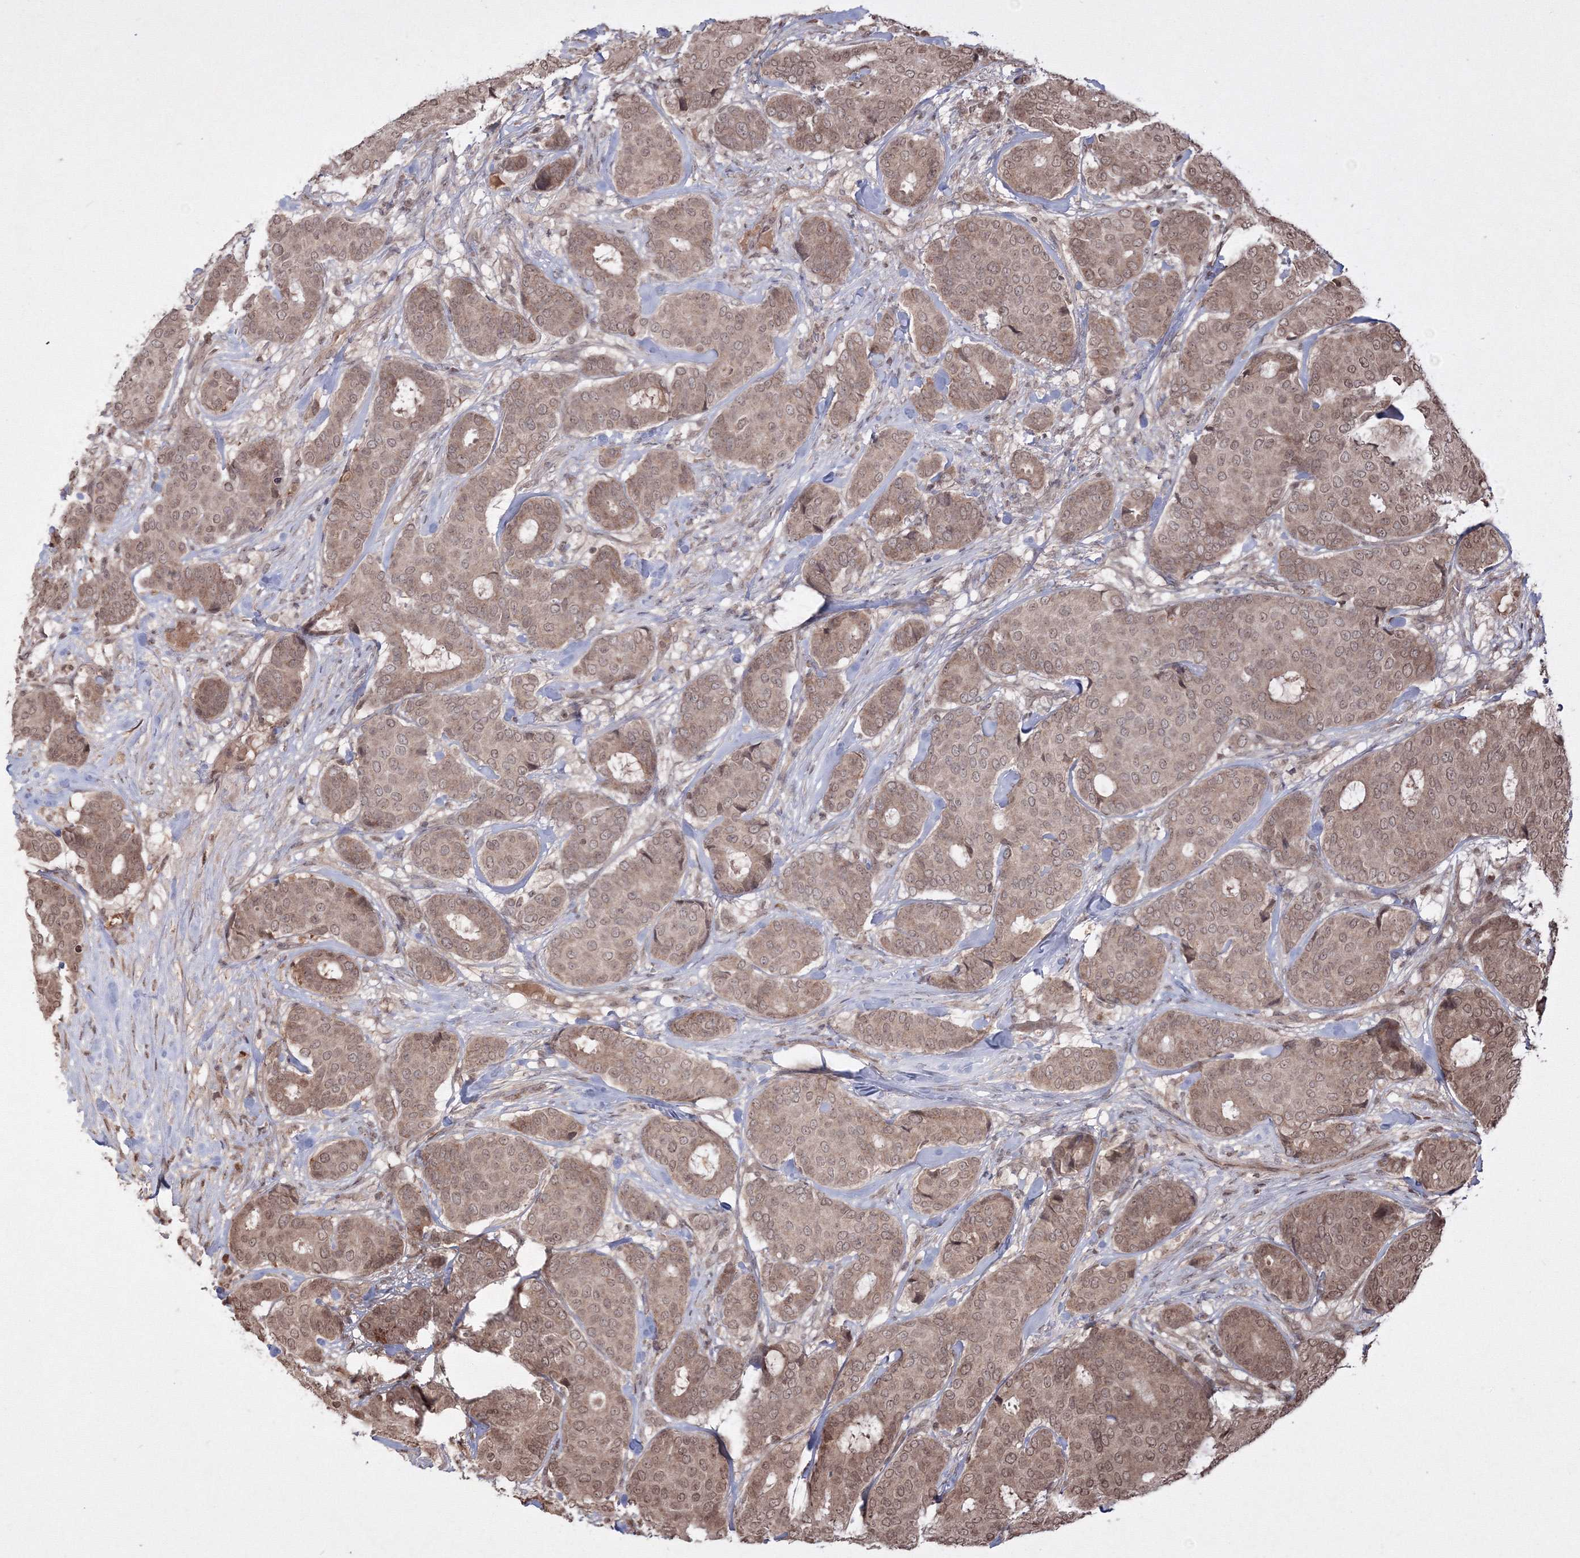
{"staining": {"intensity": "moderate", "quantity": ">75%", "location": "cytoplasmic/membranous,nuclear"}, "tissue": "breast cancer", "cell_type": "Tumor cells", "image_type": "cancer", "snomed": [{"axis": "morphology", "description": "Duct carcinoma"}, {"axis": "topography", "description": "Breast"}], "caption": "A medium amount of moderate cytoplasmic/membranous and nuclear staining is identified in about >75% of tumor cells in infiltrating ductal carcinoma (breast) tissue.", "gene": "PEX13", "patient": {"sex": "female", "age": 75}}